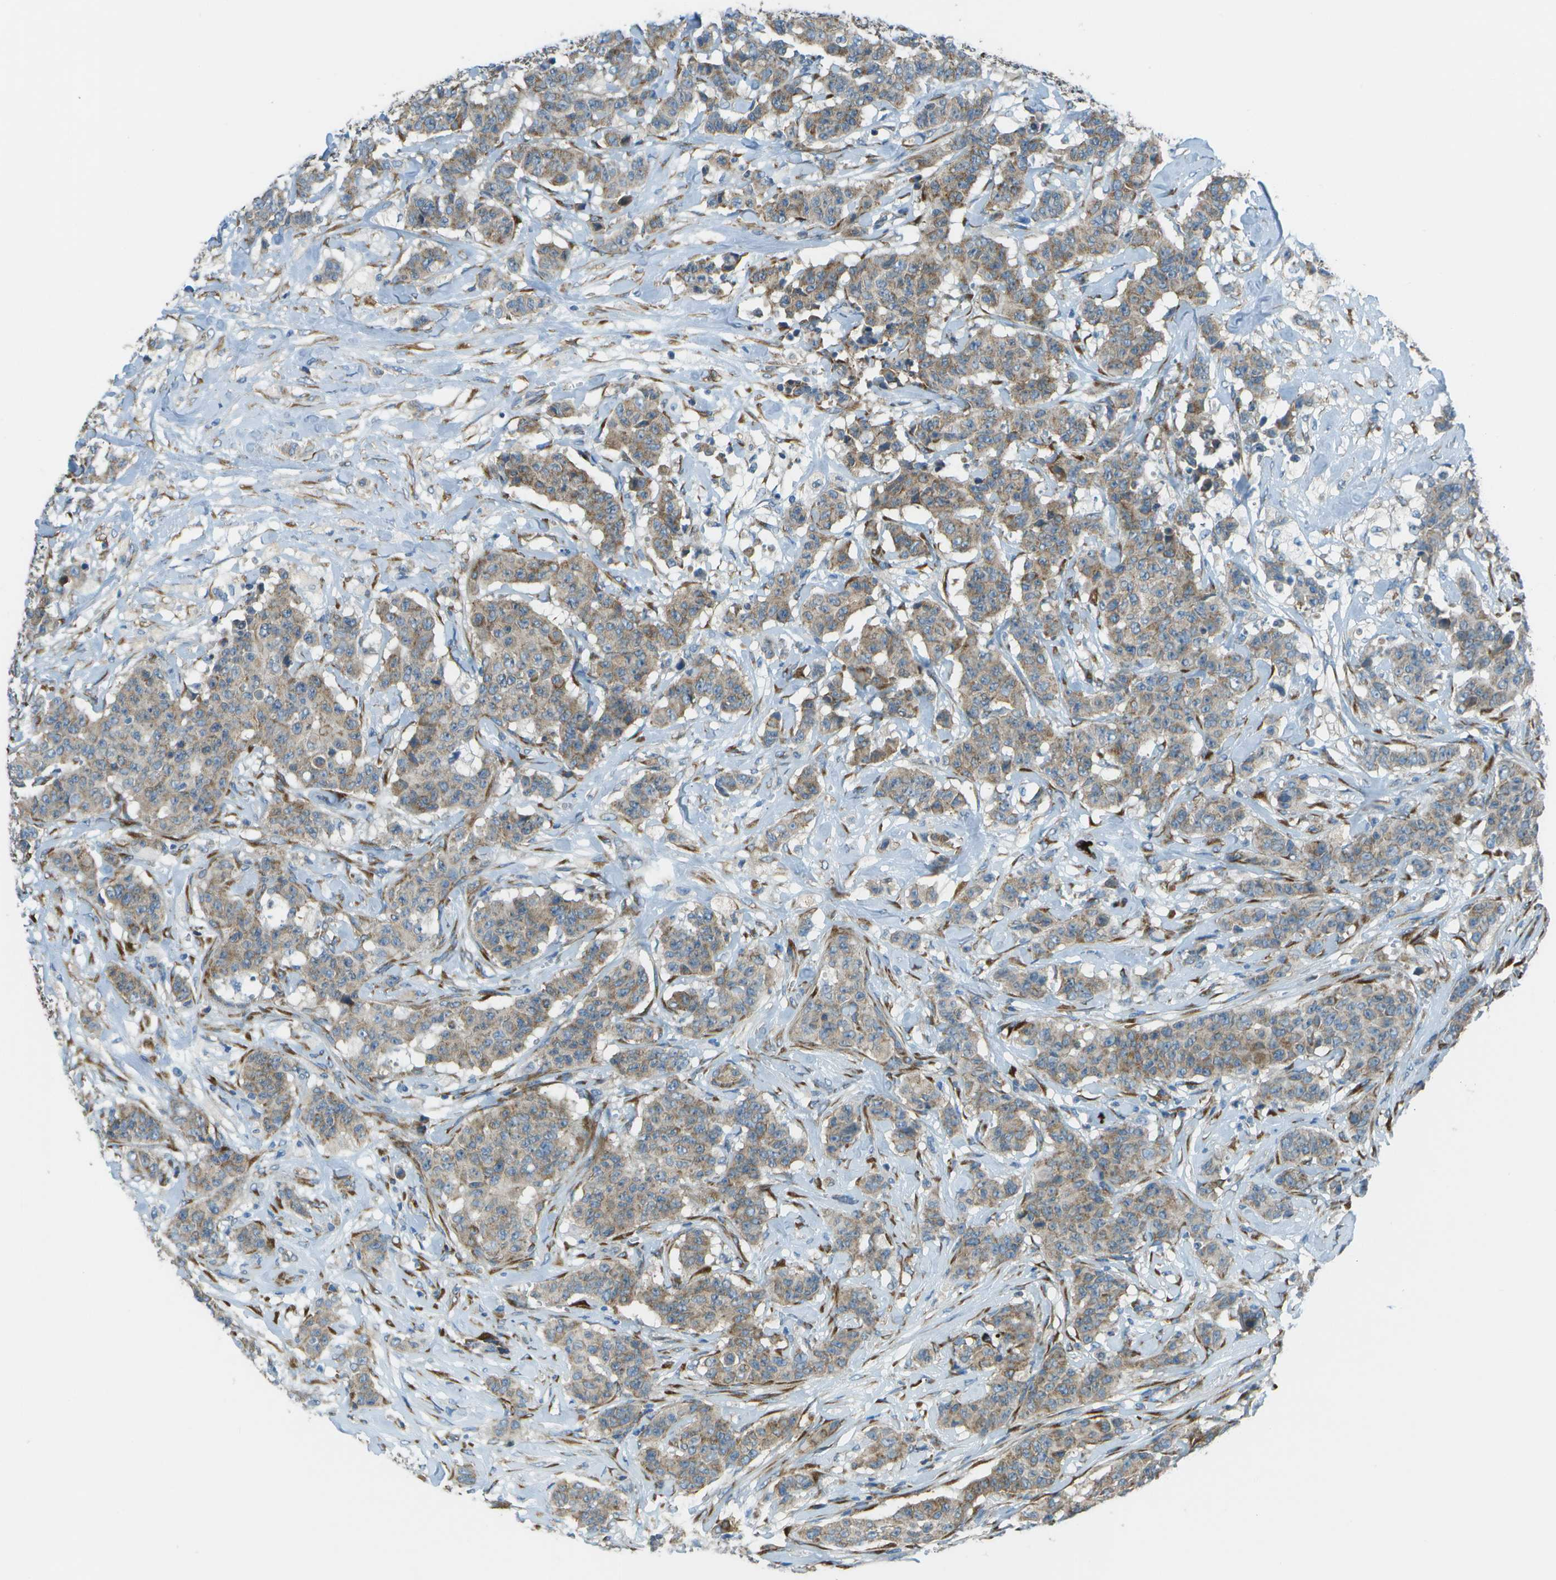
{"staining": {"intensity": "moderate", "quantity": ">75%", "location": "cytoplasmic/membranous"}, "tissue": "breast cancer", "cell_type": "Tumor cells", "image_type": "cancer", "snomed": [{"axis": "morphology", "description": "Normal tissue, NOS"}, {"axis": "morphology", "description": "Duct carcinoma"}, {"axis": "topography", "description": "Breast"}], "caption": "Invasive ductal carcinoma (breast) was stained to show a protein in brown. There is medium levels of moderate cytoplasmic/membranous positivity in about >75% of tumor cells. (DAB (3,3'-diaminobenzidine) IHC with brightfield microscopy, high magnification).", "gene": "KCTD3", "patient": {"sex": "female", "age": 40}}